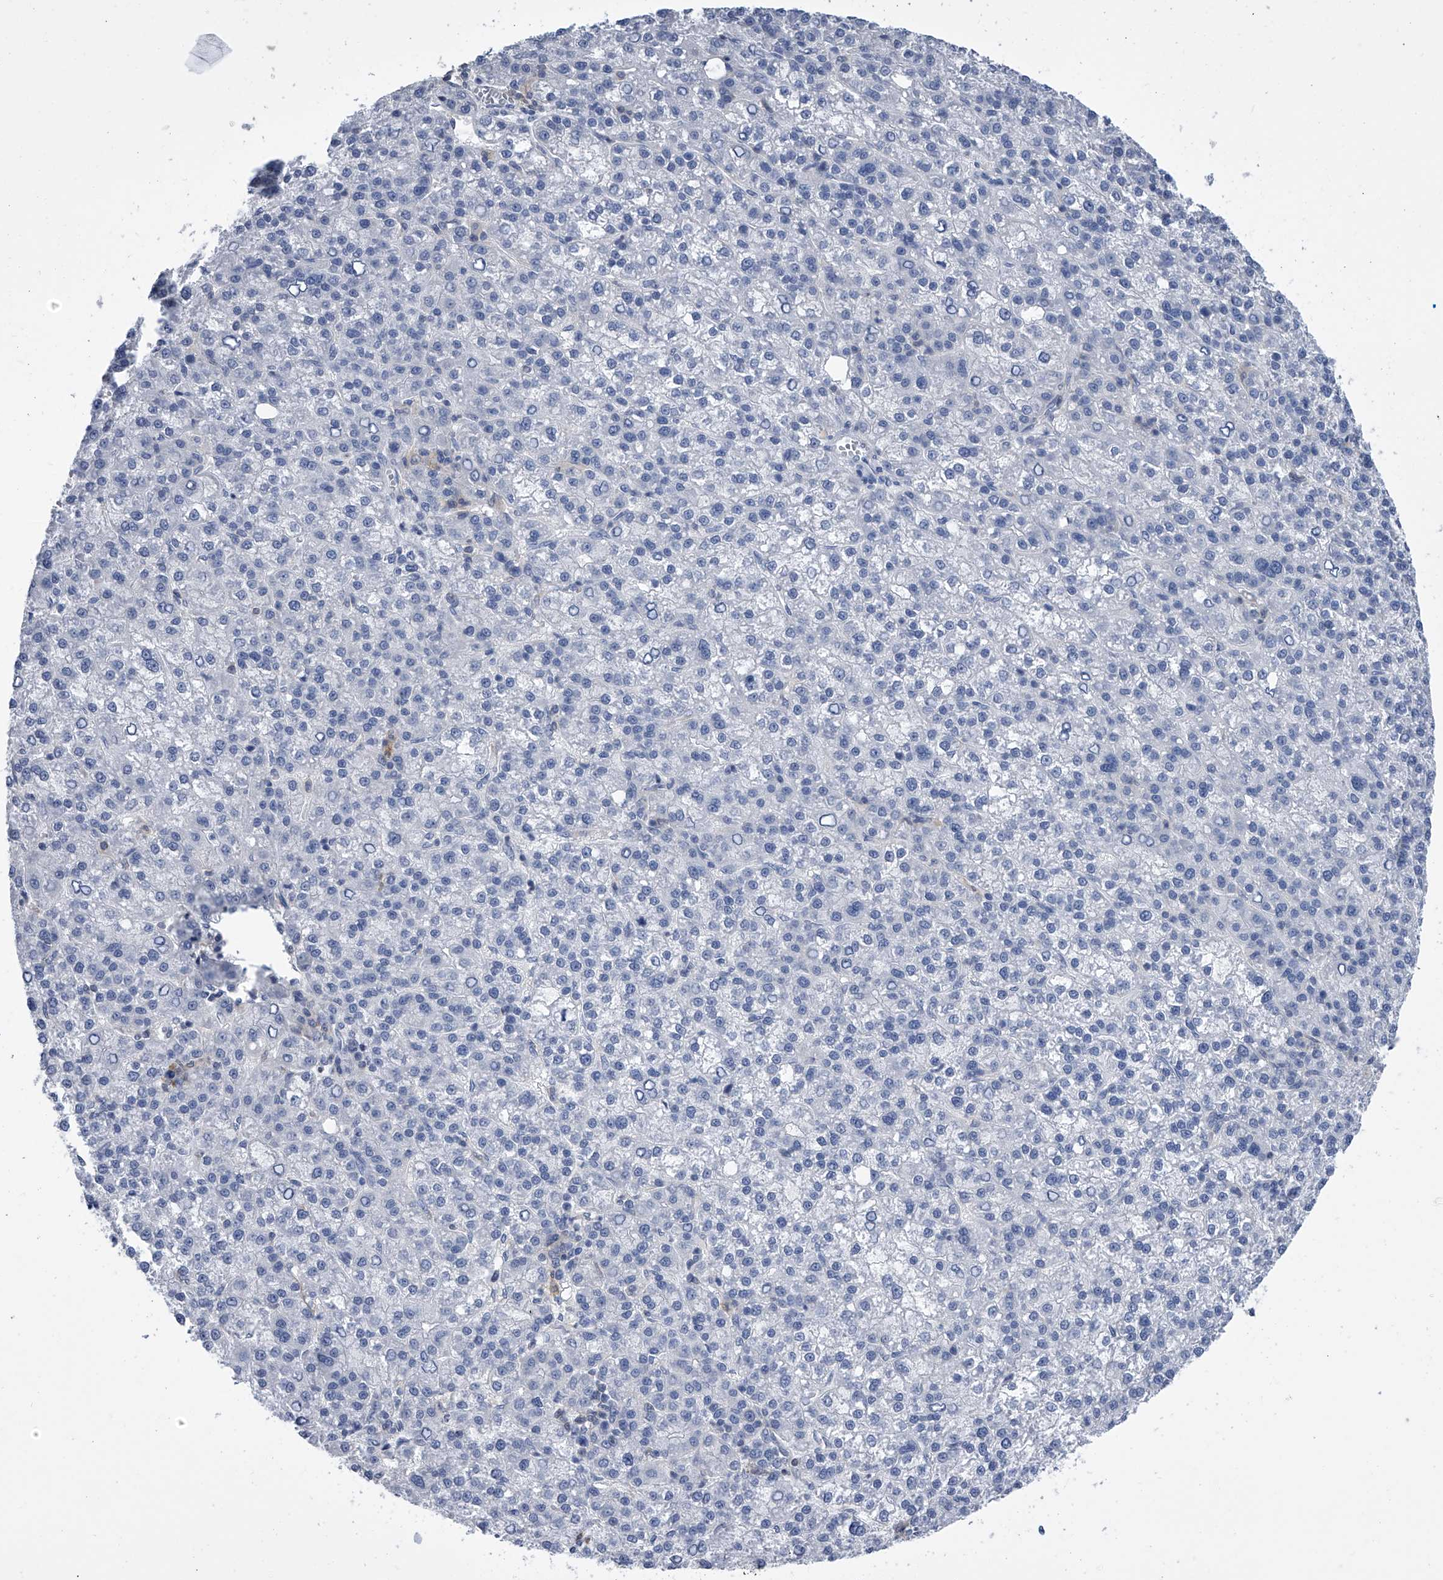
{"staining": {"intensity": "negative", "quantity": "none", "location": "none"}, "tissue": "liver cancer", "cell_type": "Tumor cells", "image_type": "cancer", "snomed": [{"axis": "morphology", "description": "Carcinoma, Hepatocellular, NOS"}, {"axis": "topography", "description": "Liver"}], "caption": "Immunohistochemistry of human liver cancer demonstrates no expression in tumor cells.", "gene": "SERPINB9", "patient": {"sex": "female", "age": 58}}